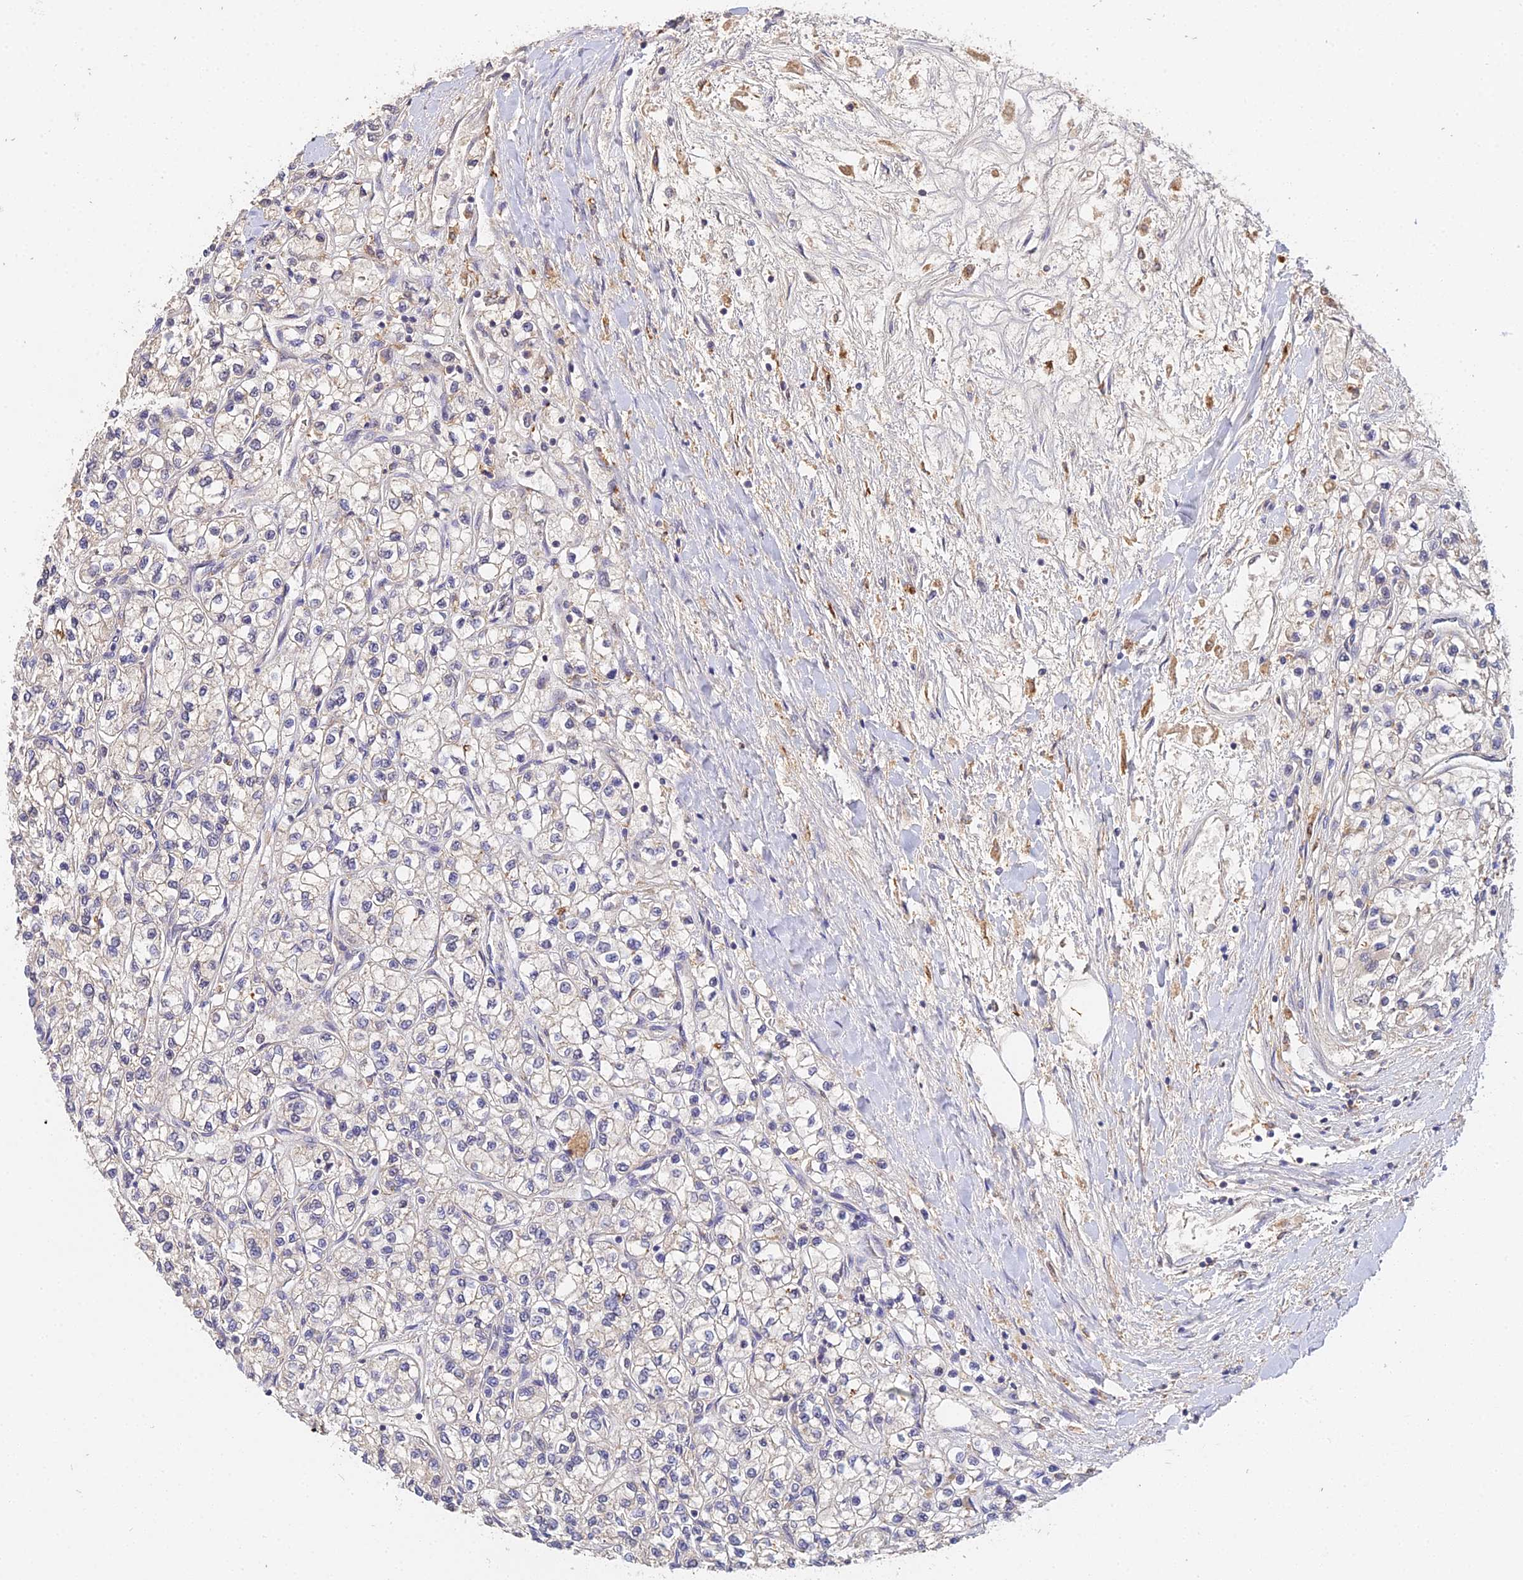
{"staining": {"intensity": "negative", "quantity": "none", "location": "none"}, "tissue": "renal cancer", "cell_type": "Tumor cells", "image_type": "cancer", "snomed": [{"axis": "morphology", "description": "Adenocarcinoma, NOS"}, {"axis": "topography", "description": "Kidney"}], "caption": "Adenocarcinoma (renal) stained for a protein using immunohistochemistry reveals no positivity tumor cells.", "gene": "TPRX1", "patient": {"sex": "male", "age": 80}}